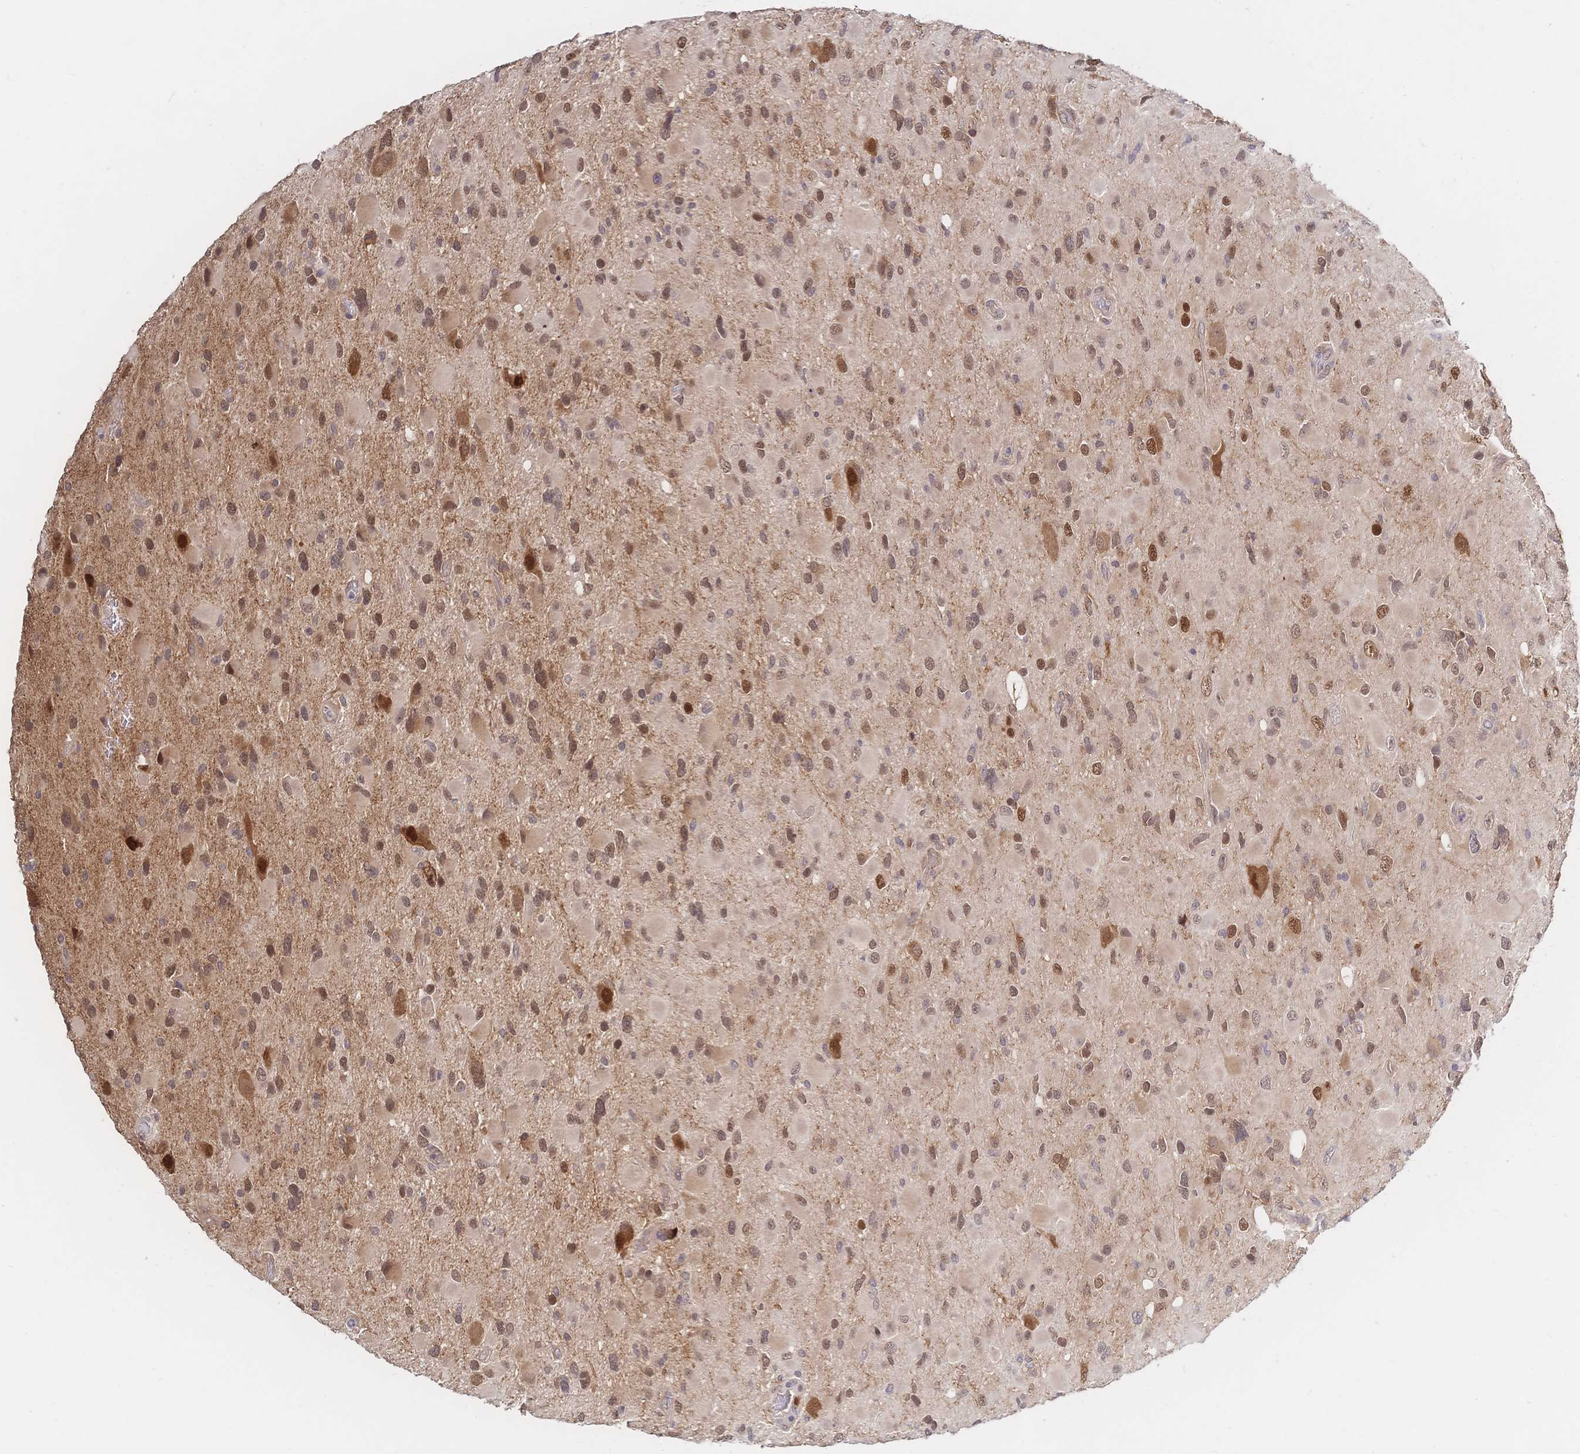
{"staining": {"intensity": "moderate", "quantity": ">75%", "location": "cytoplasmic/membranous,nuclear"}, "tissue": "glioma", "cell_type": "Tumor cells", "image_type": "cancer", "snomed": [{"axis": "morphology", "description": "Glioma, malignant, Low grade"}, {"axis": "topography", "description": "Brain"}], "caption": "IHC micrograph of neoplastic tissue: glioma stained using immunohistochemistry reveals medium levels of moderate protein expression localized specifically in the cytoplasmic/membranous and nuclear of tumor cells, appearing as a cytoplasmic/membranous and nuclear brown color.", "gene": "LMO4", "patient": {"sex": "female", "age": 32}}